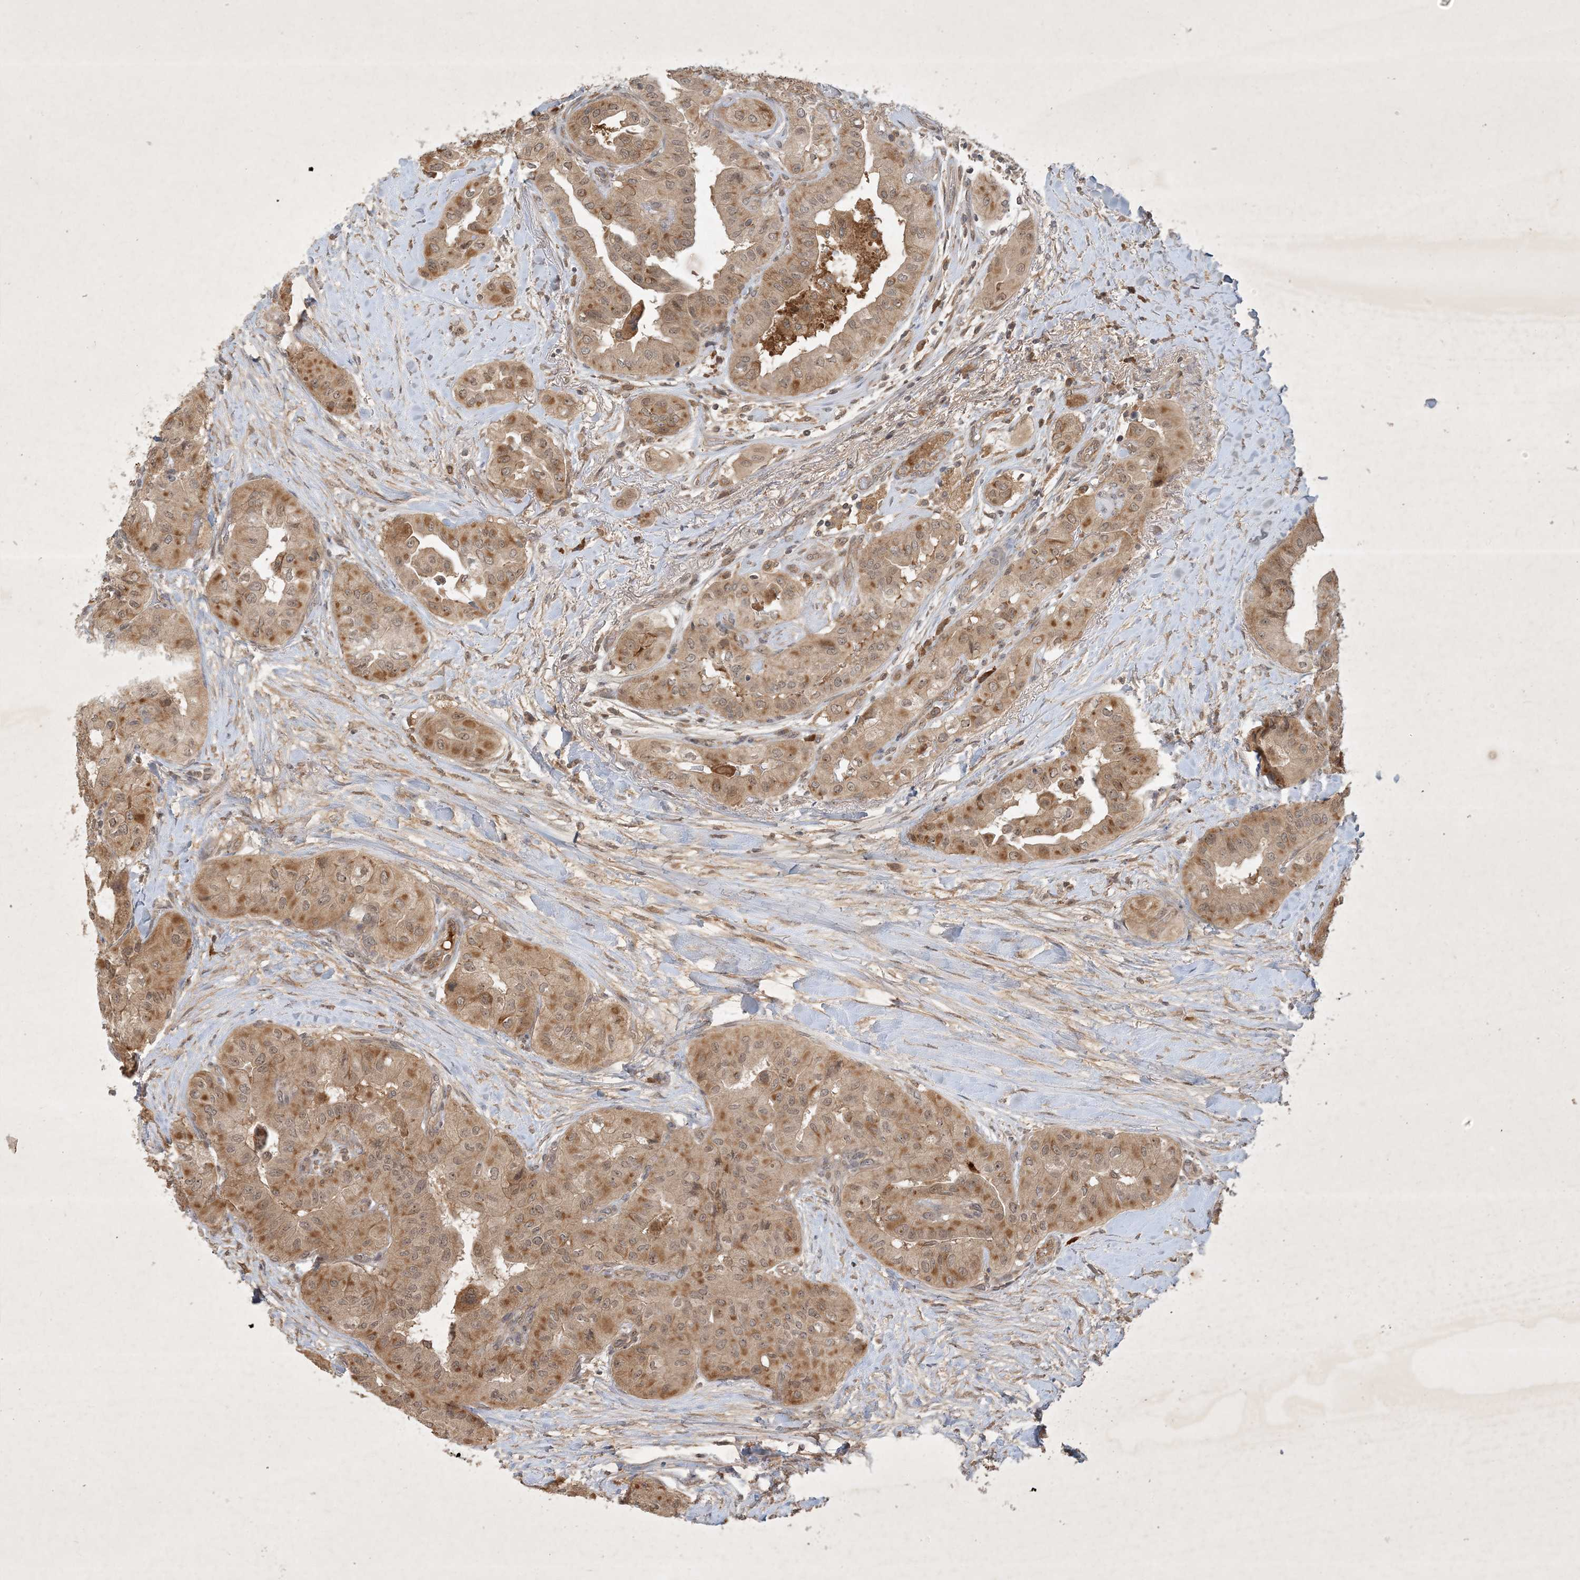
{"staining": {"intensity": "moderate", "quantity": ">75%", "location": "cytoplasmic/membranous,nuclear"}, "tissue": "thyroid cancer", "cell_type": "Tumor cells", "image_type": "cancer", "snomed": [{"axis": "morphology", "description": "Papillary adenocarcinoma, NOS"}, {"axis": "topography", "description": "Thyroid gland"}], "caption": "This image shows papillary adenocarcinoma (thyroid) stained with immunohistochemistry to label a protein in brown. The cytoplasmic/membranous and nuclear of tumor cells show moderate positivity for the protein. Nuclei are counter-stained blue.", "gene": "ZCCHC4", "patient": {"sex": "female", "age": 59}}